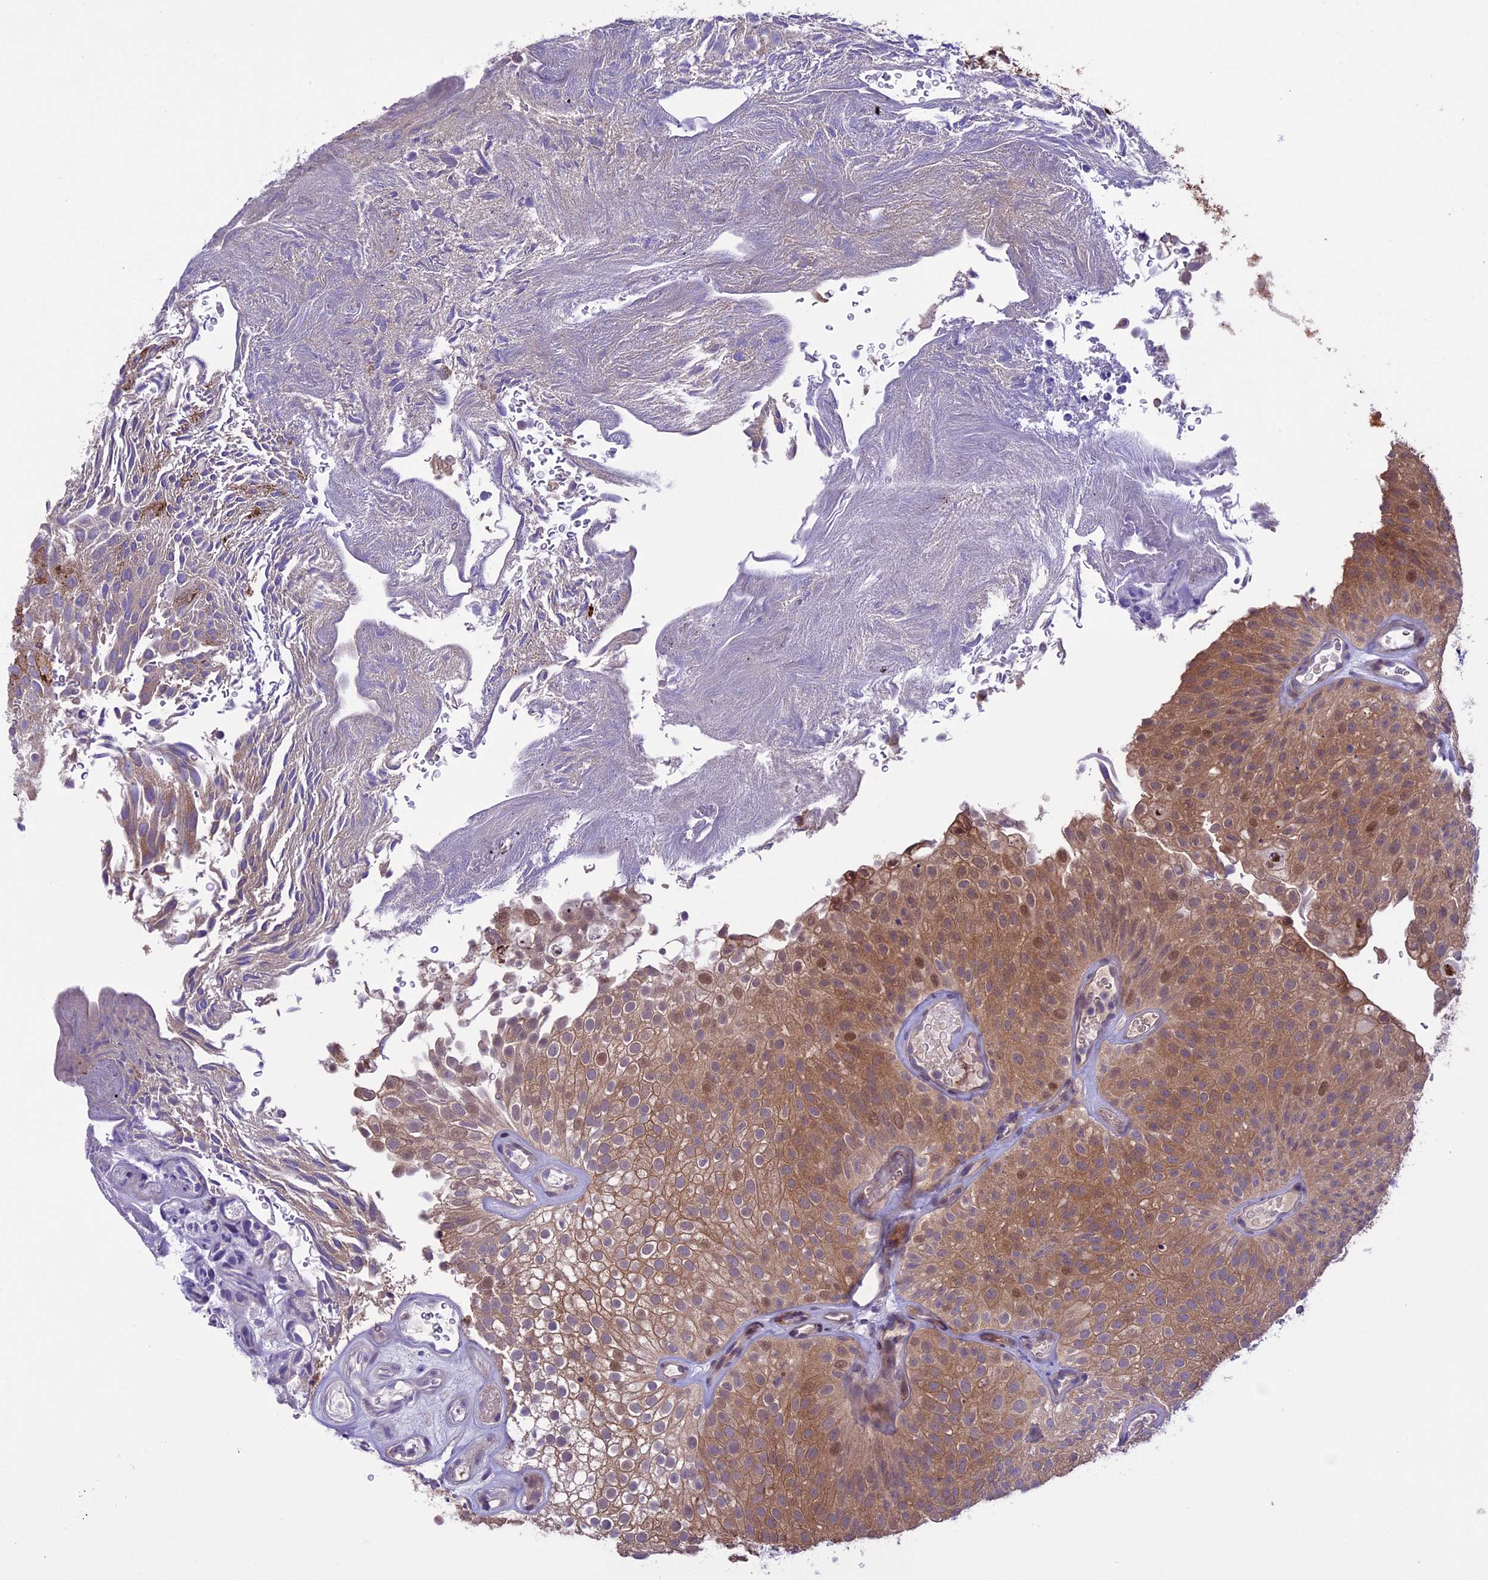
{"staining": {"intensity": "moderate", "quantity": ">75%", "location": "cytoplasmic/membranous,nuclear"}, "tissue": "urothelial cancer", "cell_type": "Tumor cells", "image_type": "cancer", "snomed": [{"axis": "morphology", "description": "Urothelial carcinoma, Low grade"}, {"axis": "topography", "description": "Urinary bladder"}], "caption": "Protein positivity by IHC demonstrates moderate cytoplasmic/membranous and nuclear expression in approximately >75% of tumor cells in urothelial carcinoma (low-grade).", "gene": "XKR7", "patient": {"sex": "male", "age": 78}}